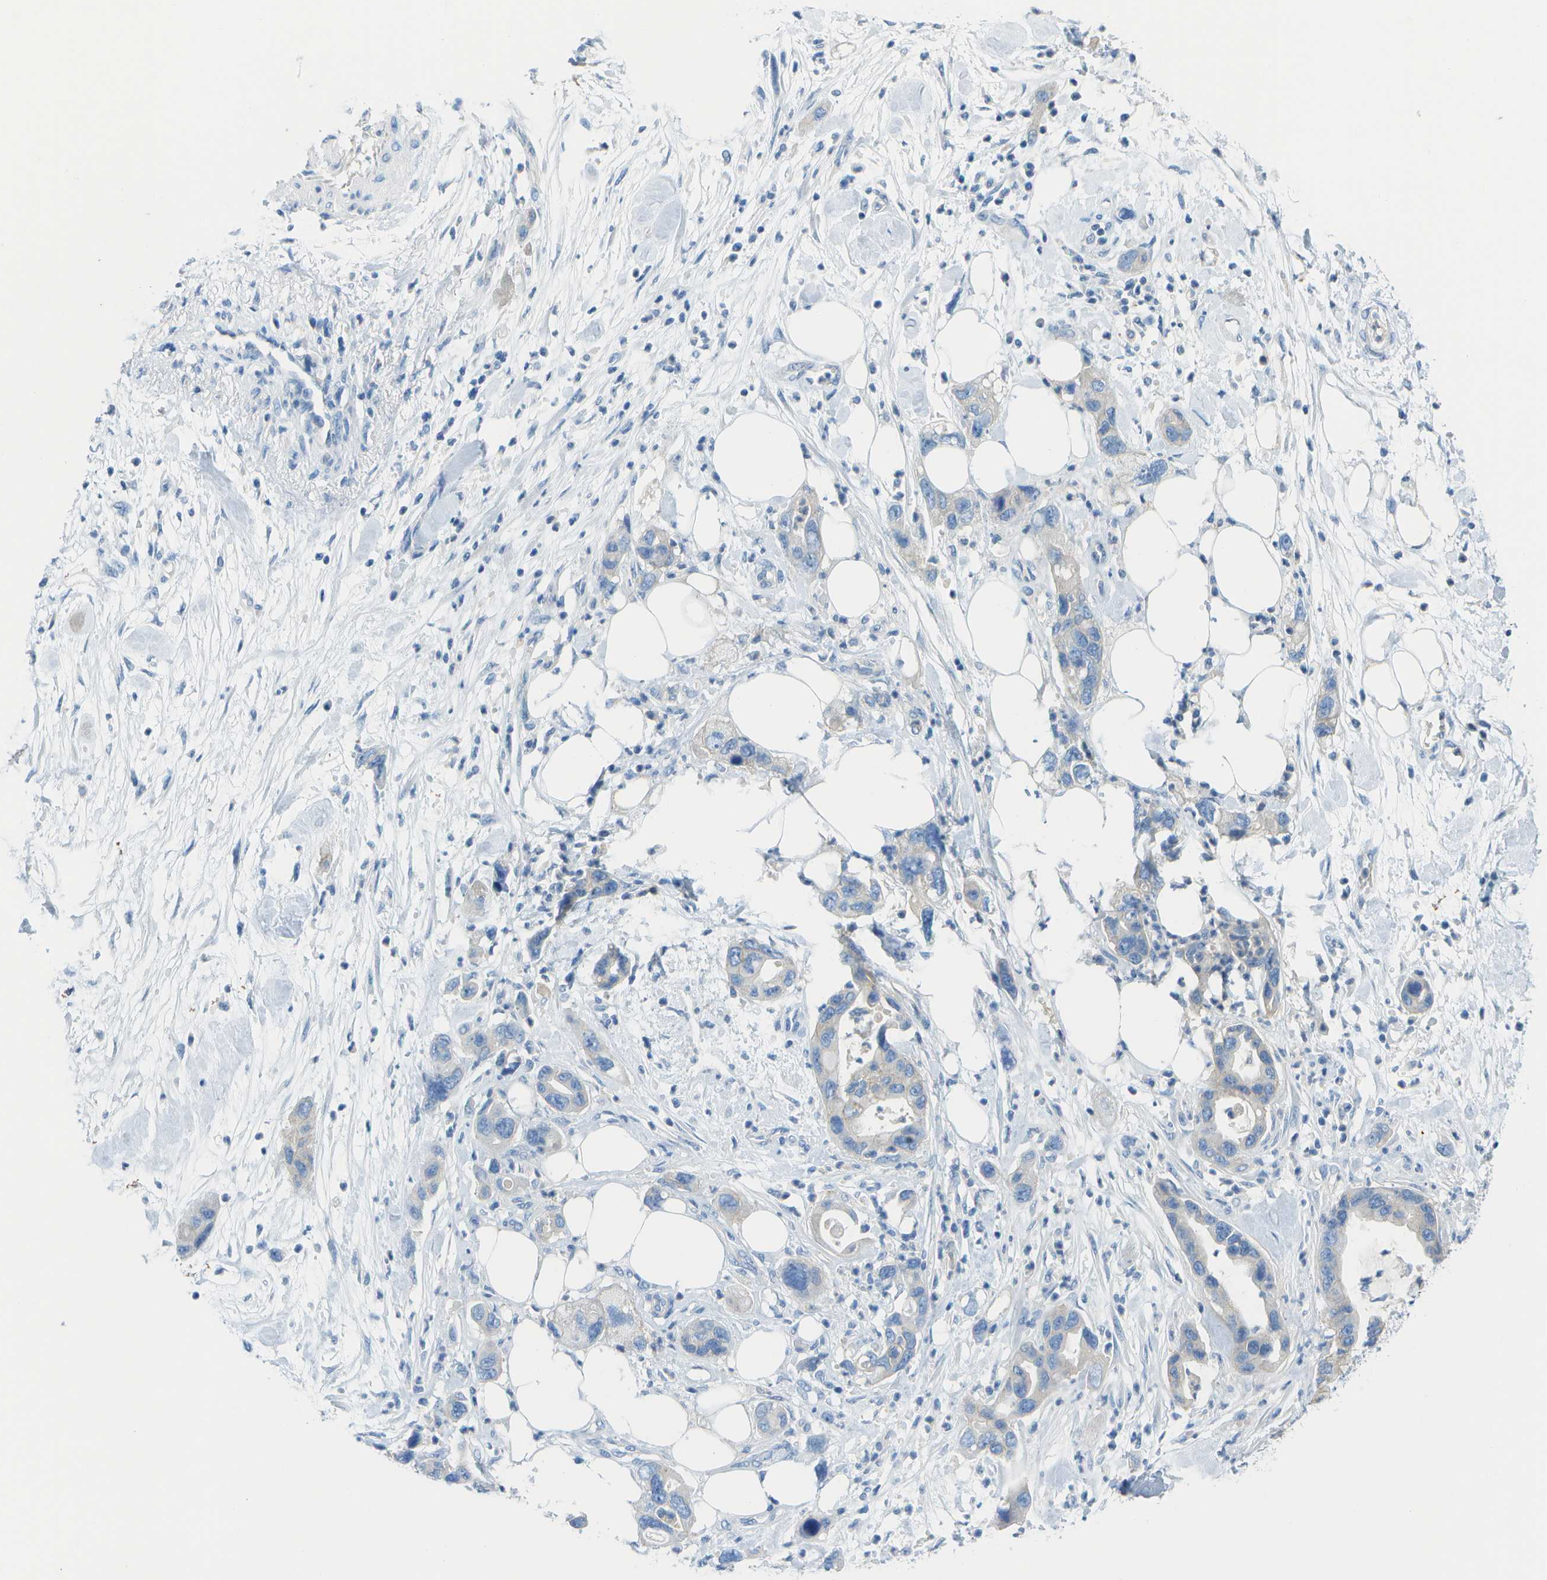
{"staining": {"intensity": "negative", "quantity": "none", "location": "none"}, "tissue": "pancreatic cancer", "cell_type": "Tumor cells", "image_type": "cancer", "snomed": [{"axis": "morphology", "description": "Normal tissue, NOS"}, {"axis": "morphology", "description": "Adenocarcinoma, NOS"}, {"axis": "topography", "description": "Pancreas"}], "caption": "There is no significant staining in tumor cells of pancreatic cancer (adenocarcinoma).", "gene": "CD46", "patient": {"sex": "female", "age": 71}}